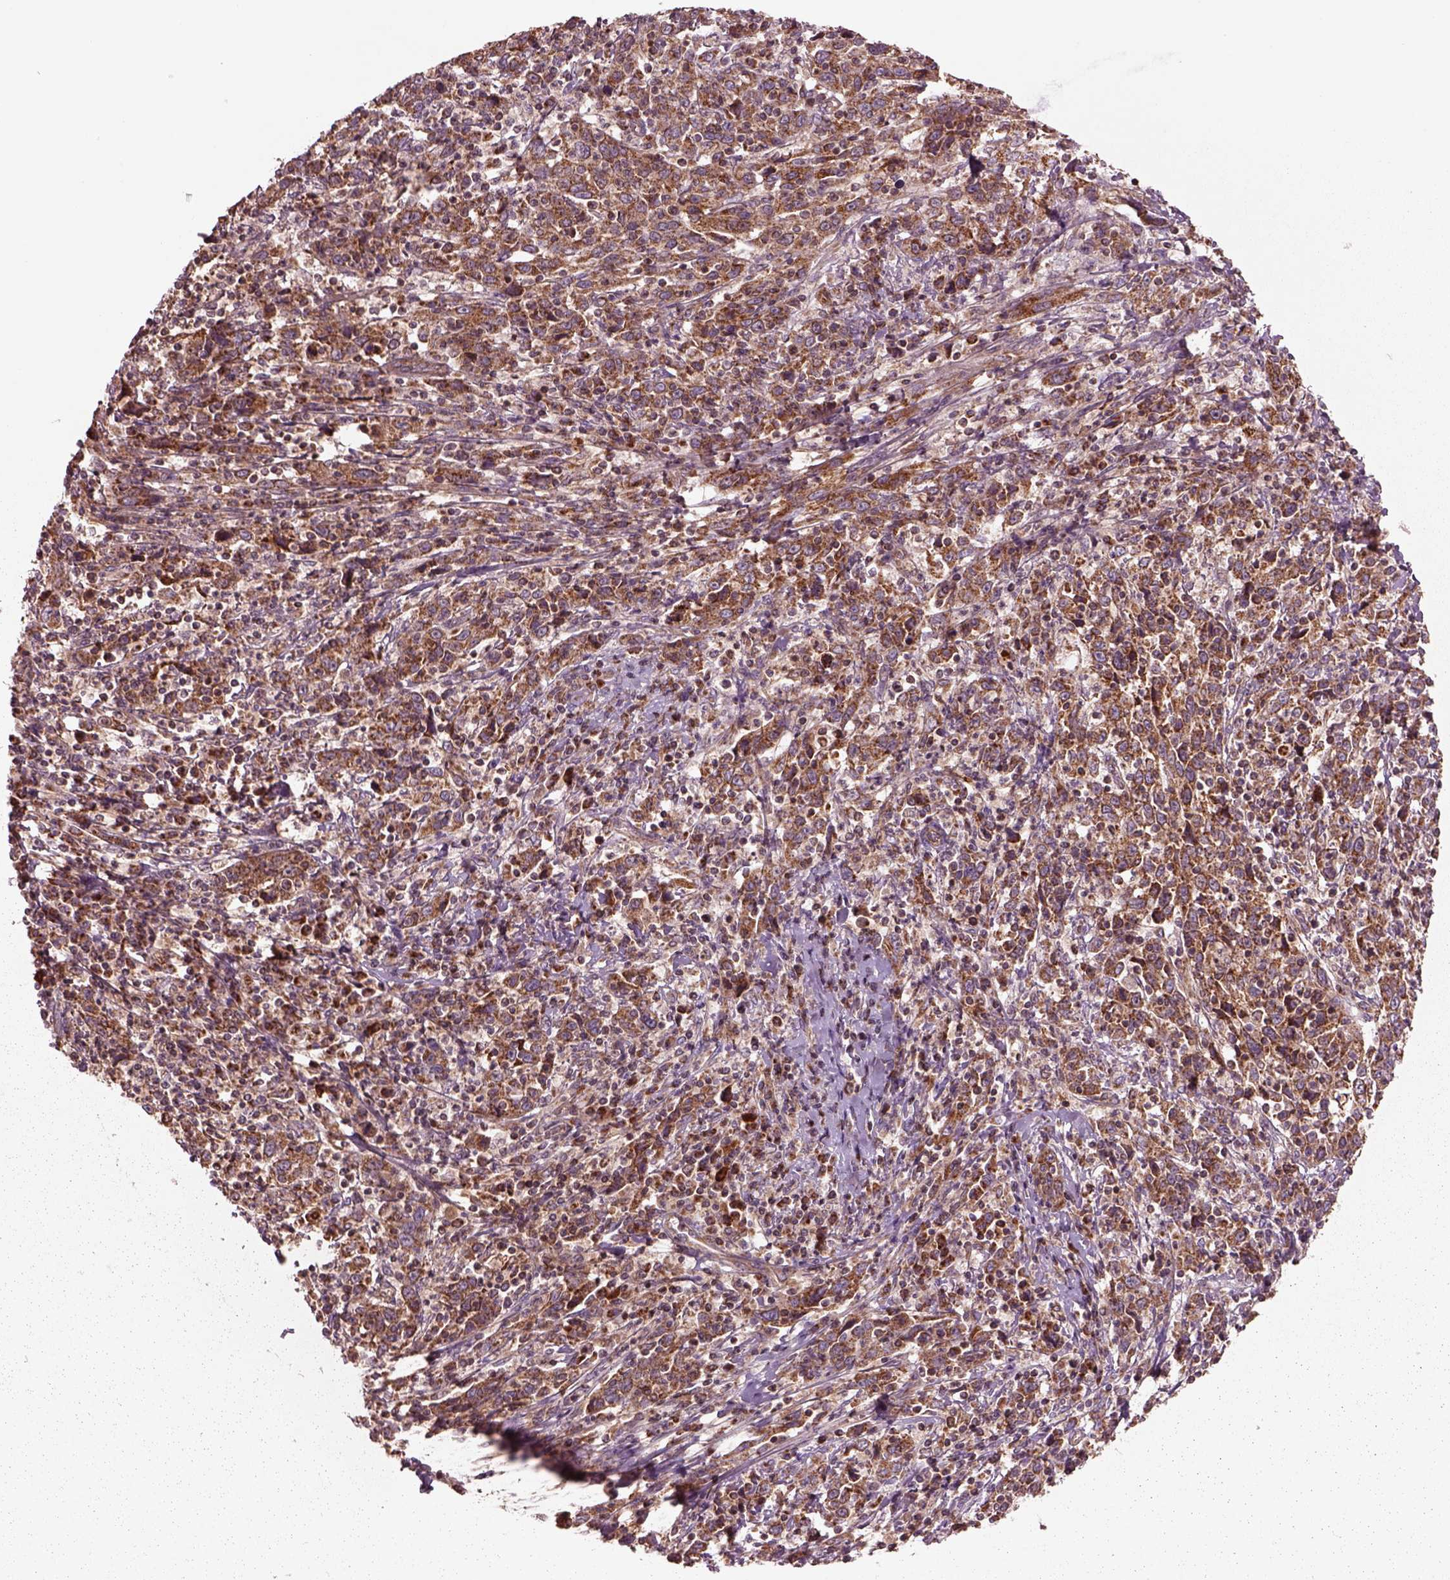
{"staining": {"intensity": "moderate", "quantity": ">75%", "location": "cytoplasmic/membranous"}, "tissue": "cervical cancer", "cell_type": "Tumor cells", "image_type": "cancer", "snomed": [{"axis": "morphology", "description": "Squamous cell carcinoma, NOS"}, {"axis": "topography", "description": "Cervix"}], "caption": "A medium amount of moderate cytoplasmic/membranous expression is identified in approximately >75% of tumor cells in squamous cell carcinoma (cervical) tissue.", "gene": "SLC25A5", "patient": {"sex": "female", "age": 46}}